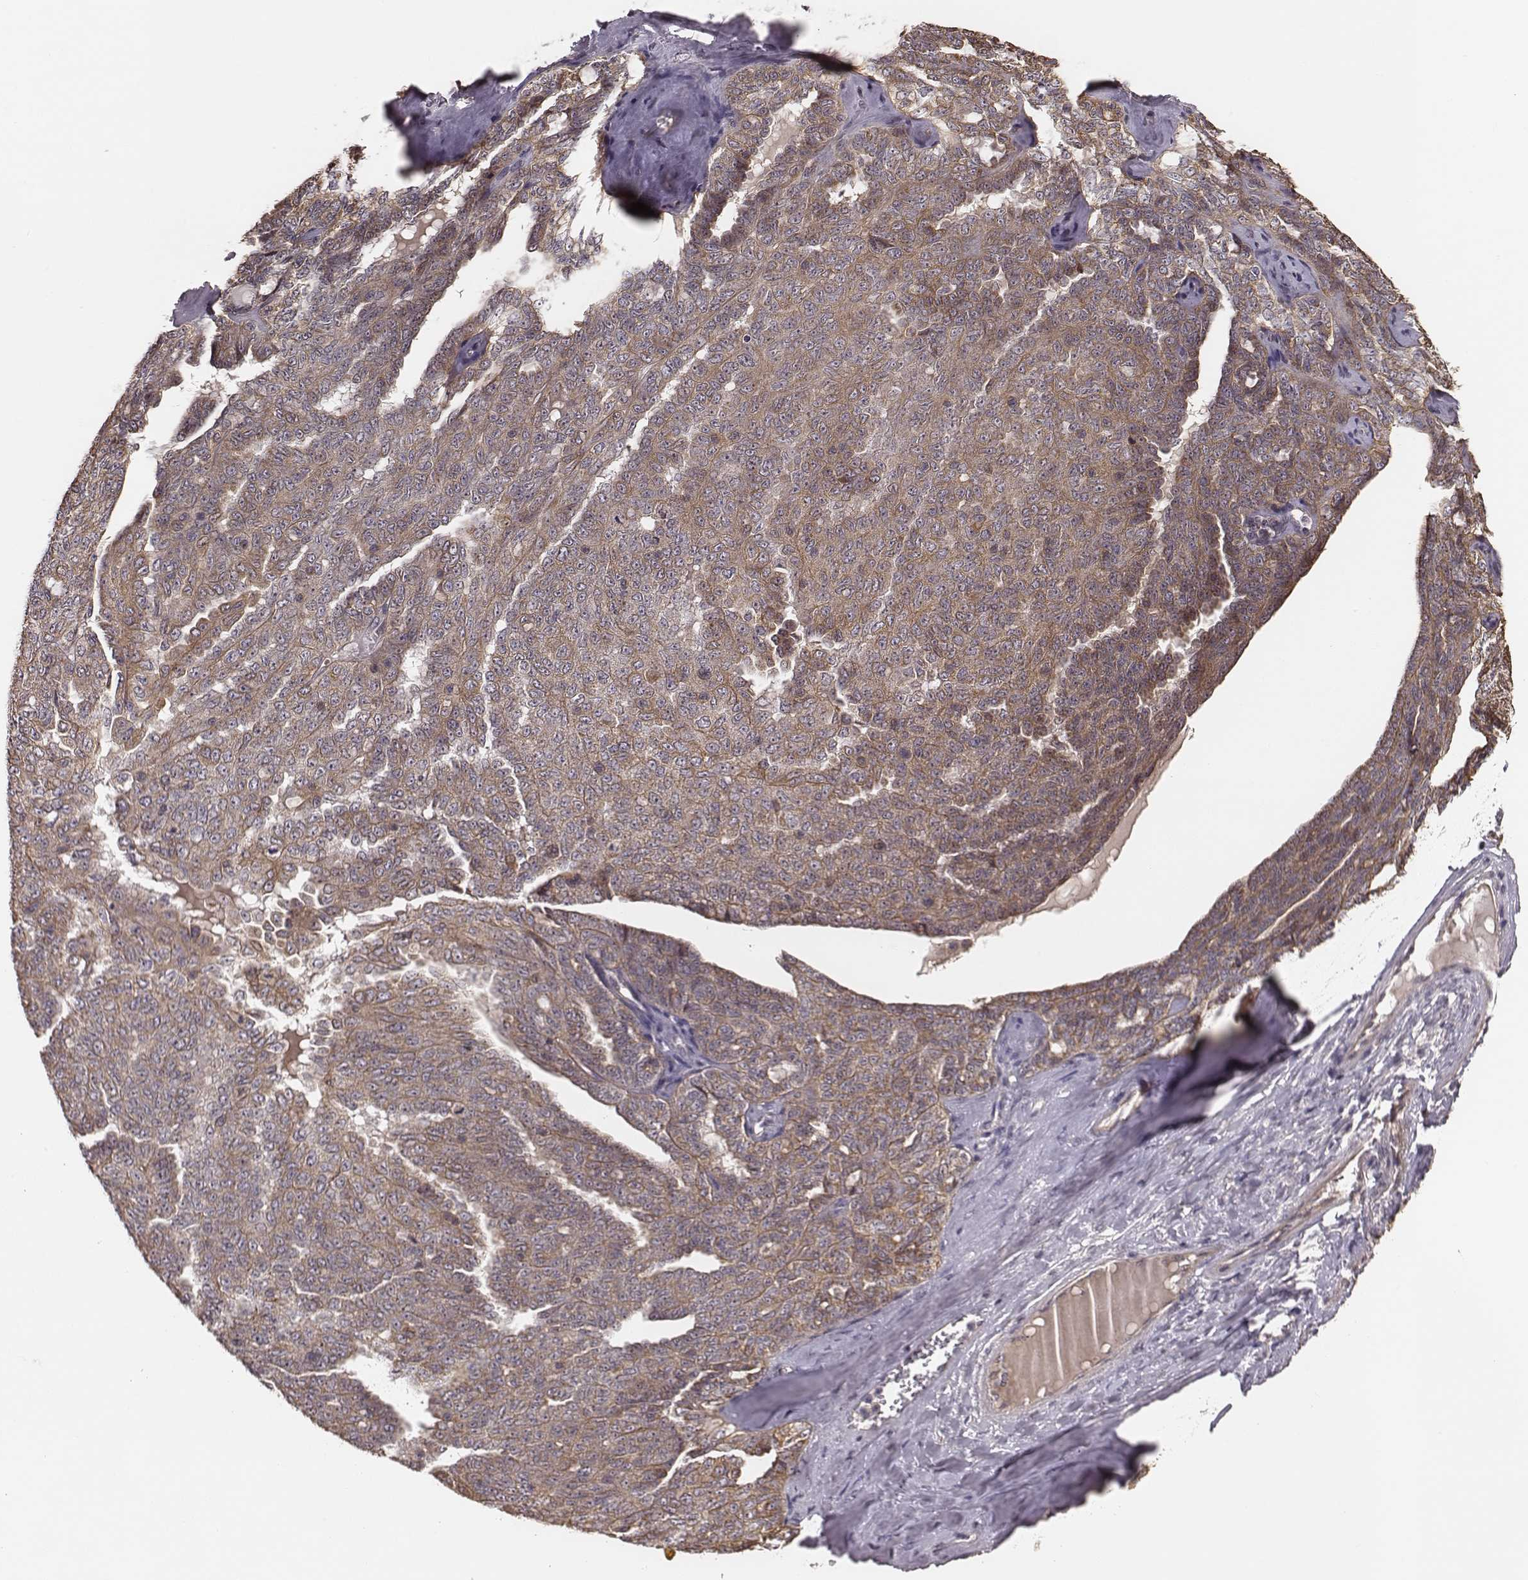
{"staining": {"intensity": "weak", "quantity": ">75%", "location": "cytoplasmic/membranous"}, "tissue": "ovarian cancer", "cell_type": "Tumor cells", "image_type": "cancer", "snomed": [{"axis": "morphology", "description": "Cystadenocarcinoma, serous, NOS"}, {"axis": "topography", "description": "Ovary"}], "caption": "Ovarian cancer stained with DAB (3,3'-diaminobenzidine) immunohistochemistry exhibits low levels of weak cytoplasmic/membranous expression in approximately >75% of tumor cells. (Brightfield microscopy of DAB IHC at high magnification).", "gene": "HAVCR1", "patient": {"sex": "female", "age": 71}}